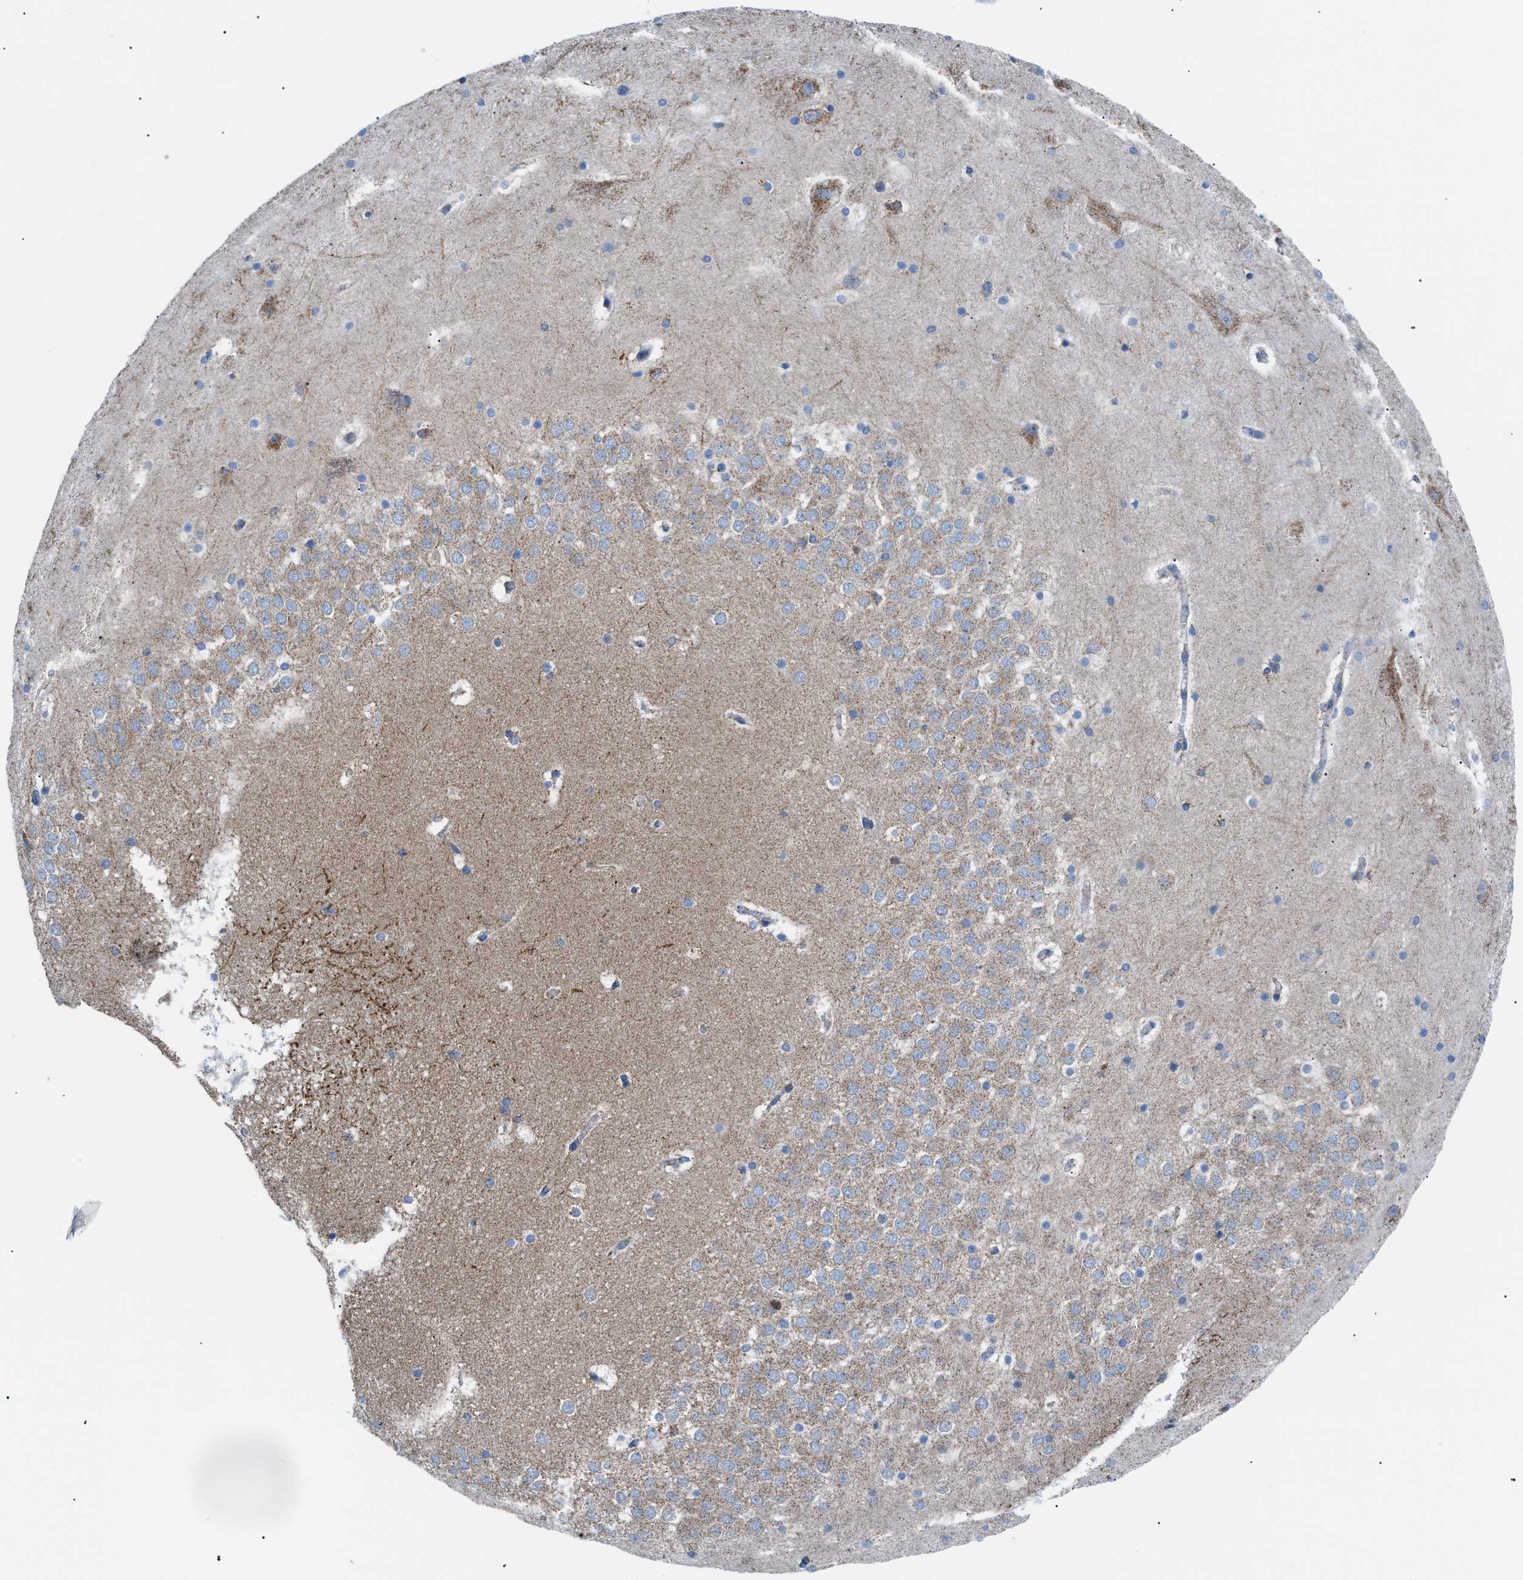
{"staining": {"intensity": "strong", "quantity": "<25%", "location": "cytoplasmic/membranous"}, "tissue": "hippocampus", "cell_type": "Glial cells", "image_type": "normal", "snomed": [{"axis": "morphology", "description": "Normal tissue, NOS"}, {"axis": "topography", "description": "Hippocampus"}], "caption": "Protein staining reveals strong cytoplasmic/membranous positivity in approximately <25% of glial cells in normal hippocampus.", "gene": "PHB2", "patient": {"sex": "male", "age": 45}}